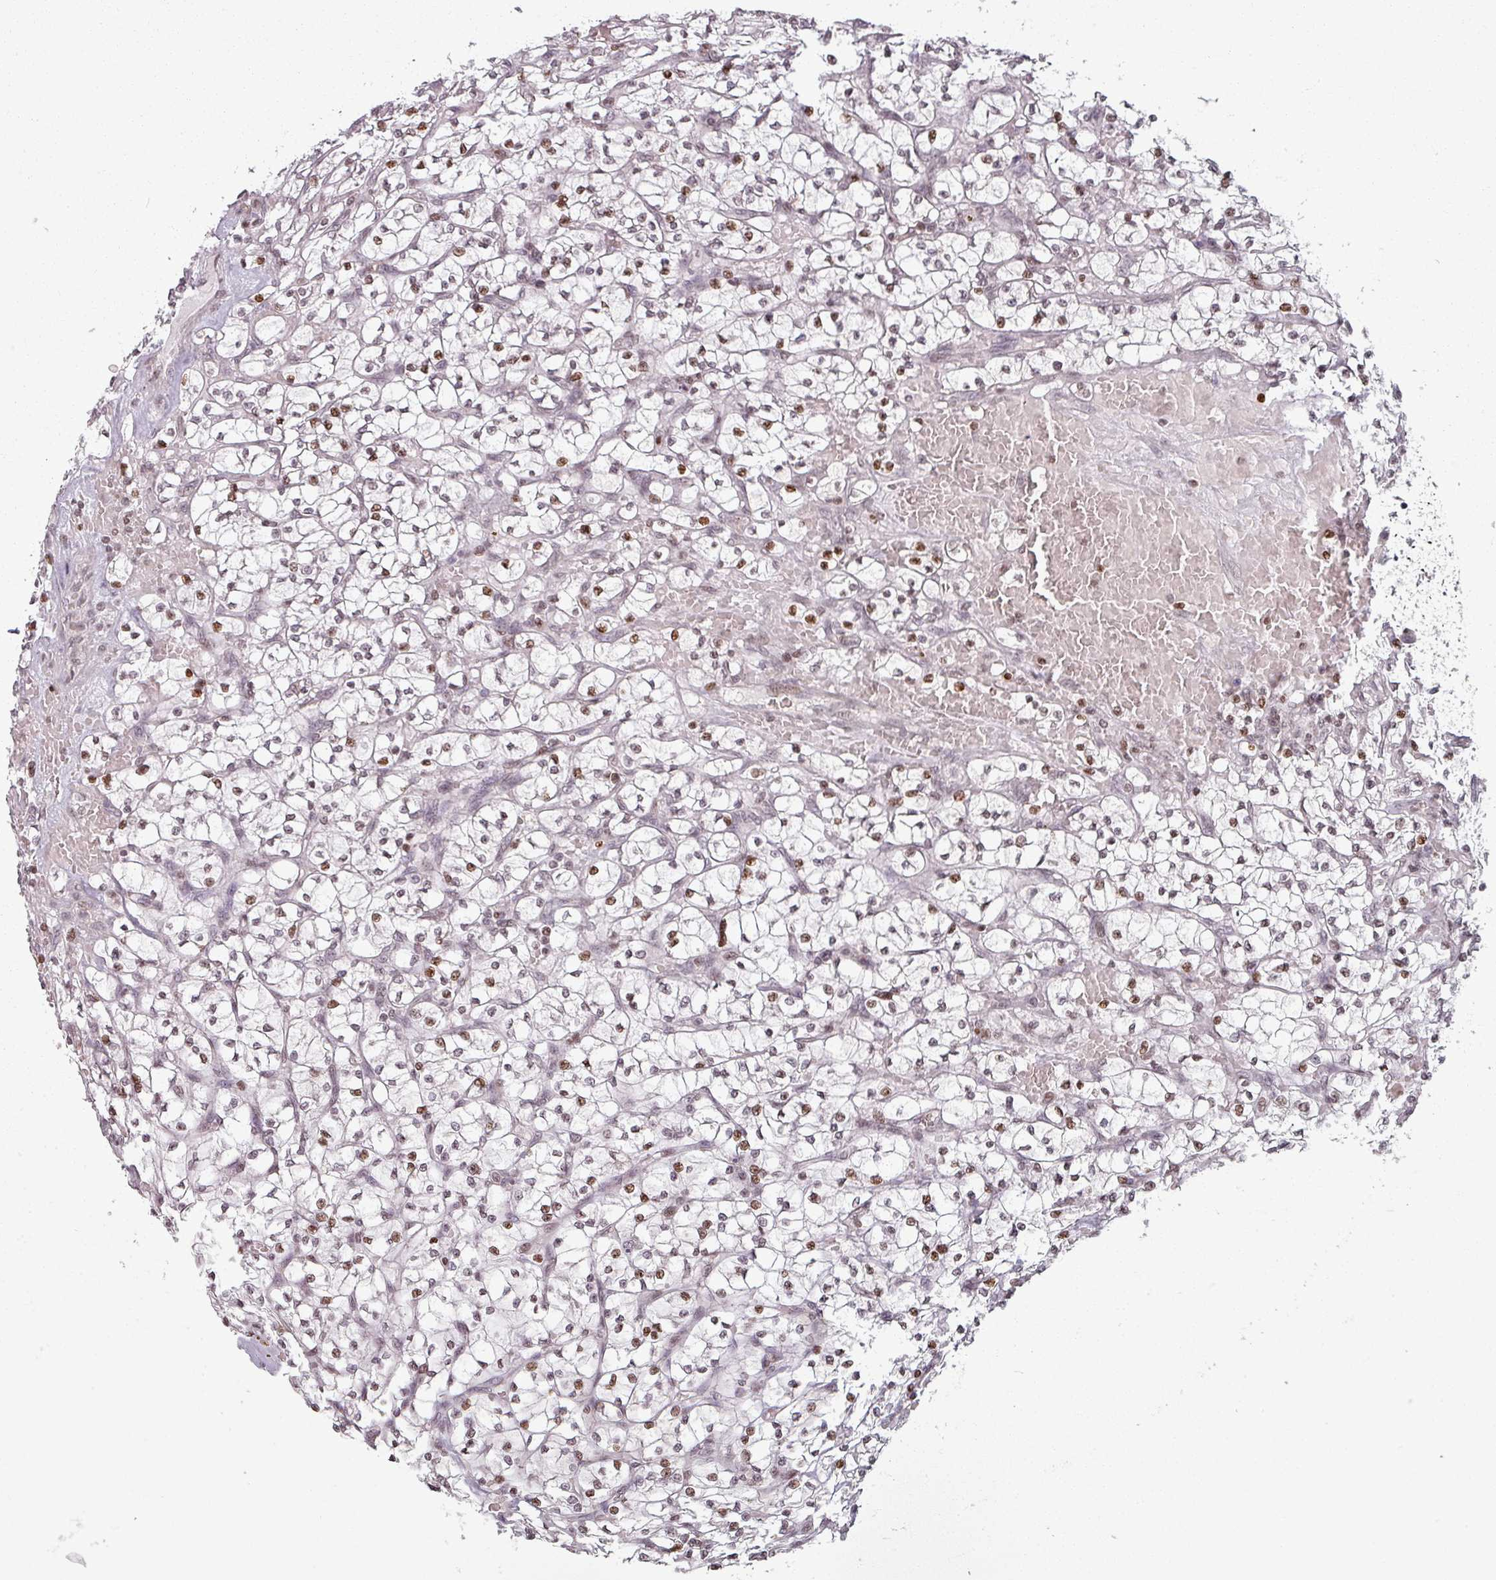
{"staining": {"intensity": "moderate", "quantity": ">75%", "location": "nuclear"}, "tissue": "renal cancer", "cell_type": "Tumor cells", "image_type": "cancer", "snomed": [{"axis": "morphology", "description": "Adenocarcinoma, NOS"}, {"axis": "topography", "description": "Kidney"}], "caption": "The micrograph shows staining of renal cancer (adenocarcinoma), revealing moderate nuclear protein positivity (brown color) within tumor cells.", "gene": "NCOR1", "patient": {"sex": "female", "age": 64}}